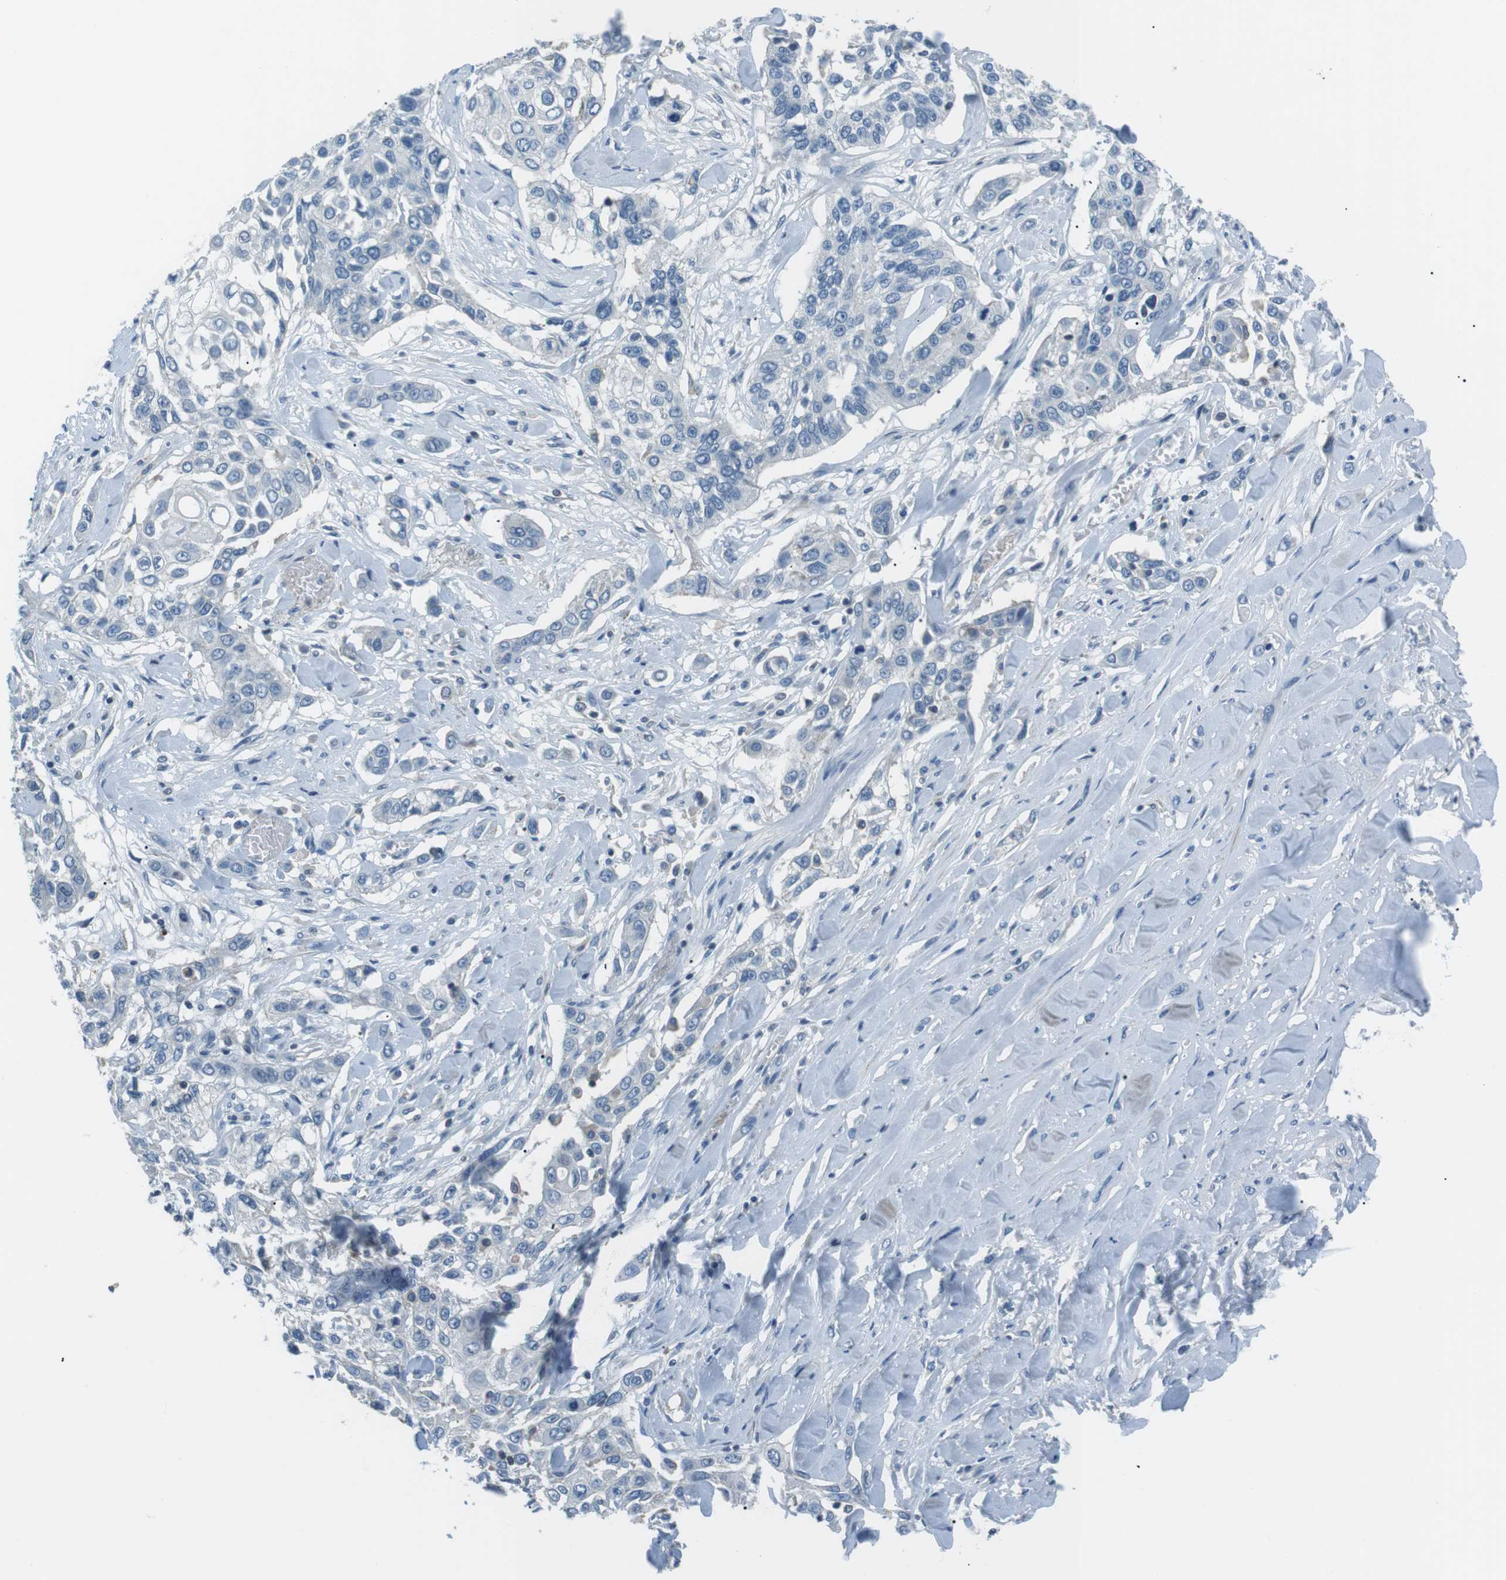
{"staining": {"intensity": "negative", "quantity": "none", "location": "none"}, "tissue": "lung cancer", "cell_type": "Tumor cells", "image_type": "cancer", "snomed": [{"axis": "morphology", "description": "Squamous cell carcinoma, NOS"}, {"axis": "topography", "description": "Lung"}], "caption": "Immunohistochemistry (IHC) micrograph of neoplastic tissue: human lung cancer (squamous cell carcinoma) stained with DAB (3,3'-diaminobenzidine) exhibits no significant protein staining in tumor cells.", "gene": "ARVCF", "patient": {"sex": "male", "age": 71}}